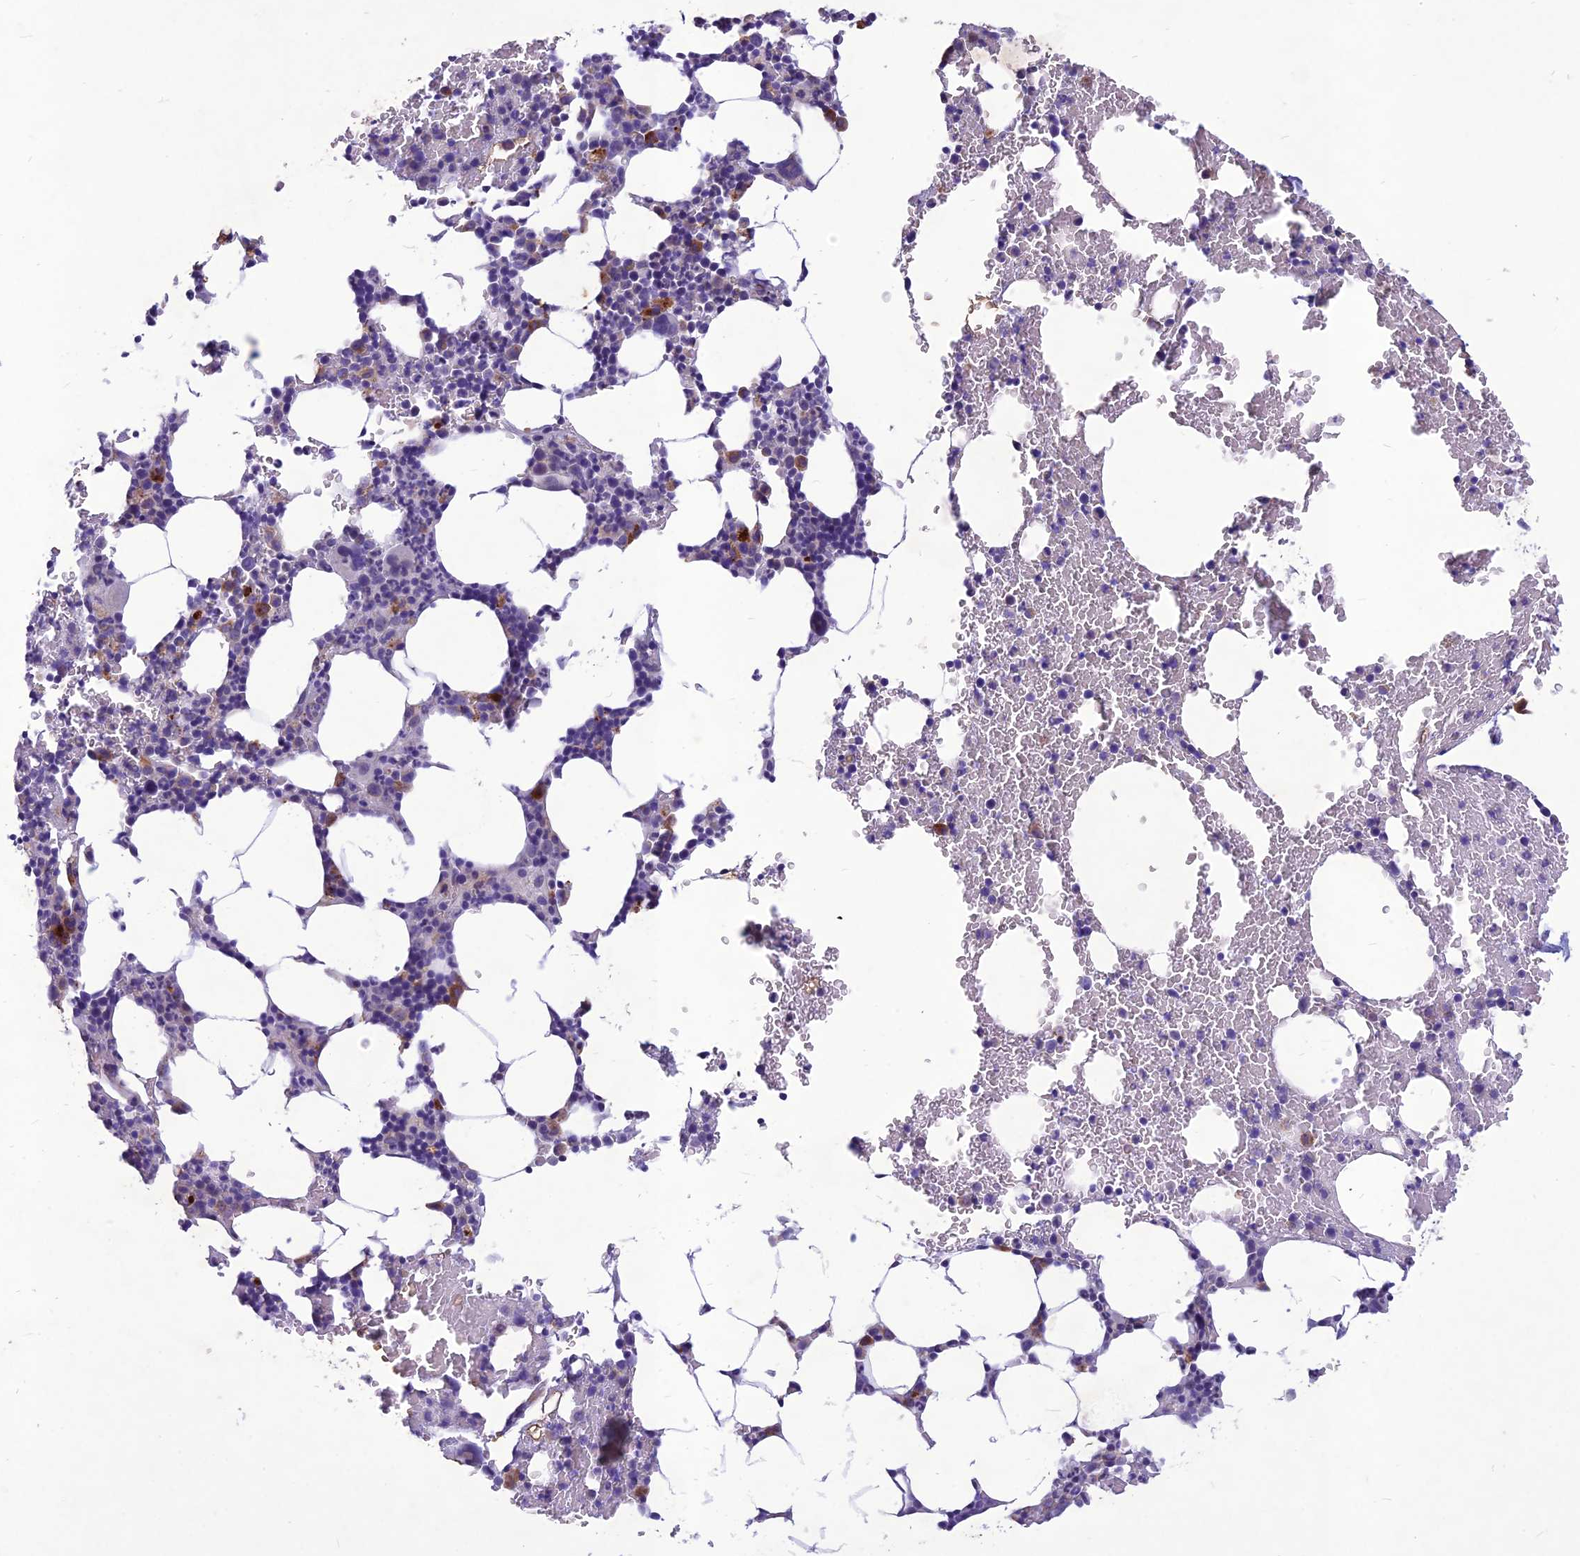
{"staining": {"intensity": "moderate", "quantity": "<25%", "location": "cytoplasmic/membranous"}, "tissue": "bone marrow", "cell_type": "Hematopoietic cells", "image_type": "normal", "snomed": [{"axis": "morphology", "description": "Normal tissue, NOS"}, {"axis": "morphology", "description": "Inflammation, NOS"}, {"axis": "topography", "description": "Bone marrow"}], "caption": "A brown stain shows moderate cytoplasmic/membranous positivity of a protein in hematopoietic cells of unremarkable bone marrow. The staining was performed using DAB (3,3'-diaminobenzidine) to visualize the protein expression in brown, while the nuclei were stained in blue with hematoxylin (Magnification: 20x).", "gene": "IFT172", "patient": {"sex": "male", "age": 41}}